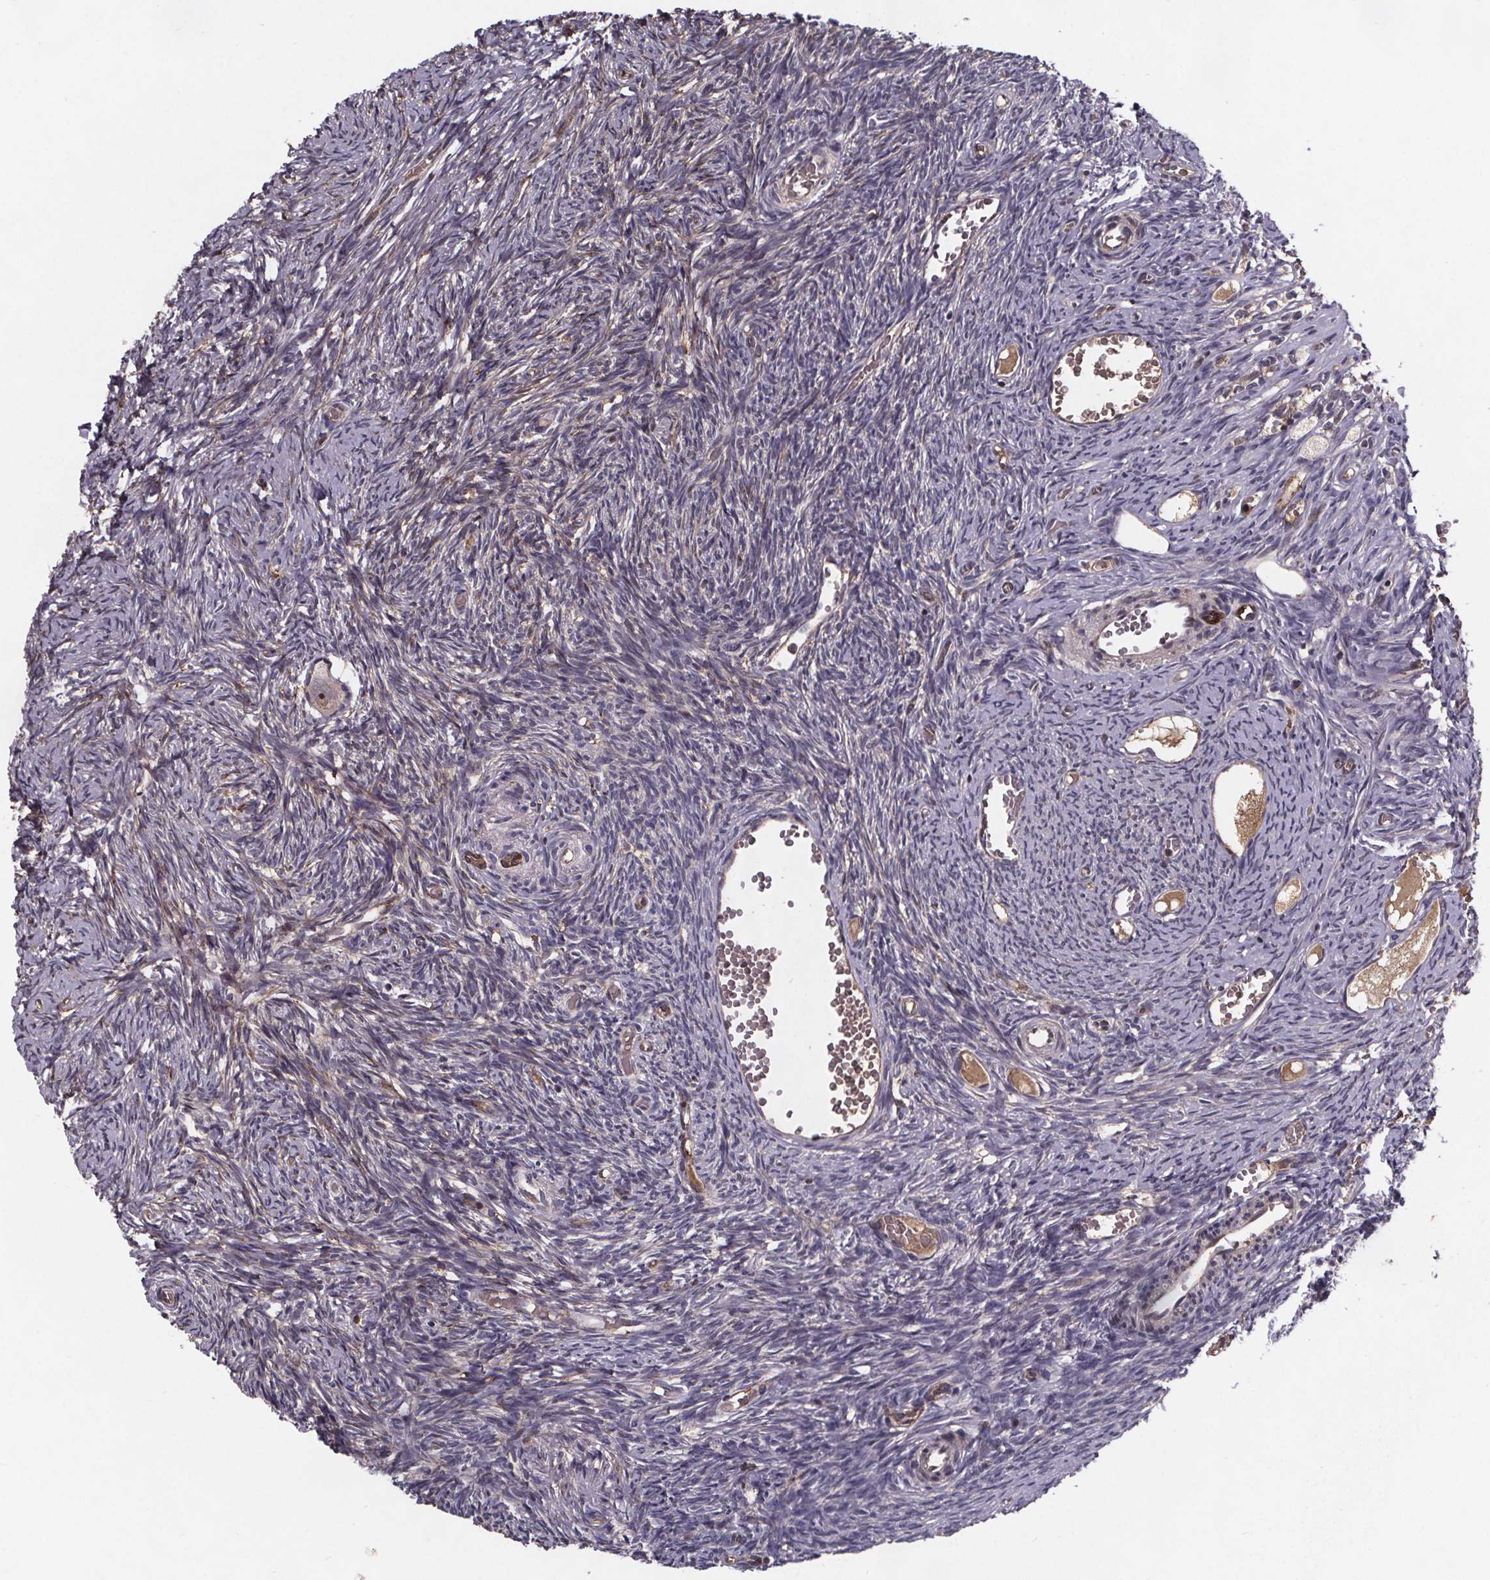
{"staining": {"intensity": "moderate", "quantity": "25%-75%", "location": "nuclear"}, "tissue": "ovary", "cell_type": "Follicle cells", "image_type": "normal", "snomed": [{"axis": "morphology", "description": "Normal tissue, NOS"}, {"axis": "topography", "description": "Ovary"}], "caption": "This image reveals unremarkable ovary stained with immunohistochemistry (IHC) to label a protein in brown. The nuclear of follicle cells show moderate positivity for the protein. Nuclei are counter-stained blue.", "gene": "FASTKD3", "patient": {"sex": "female", "age": 39}}